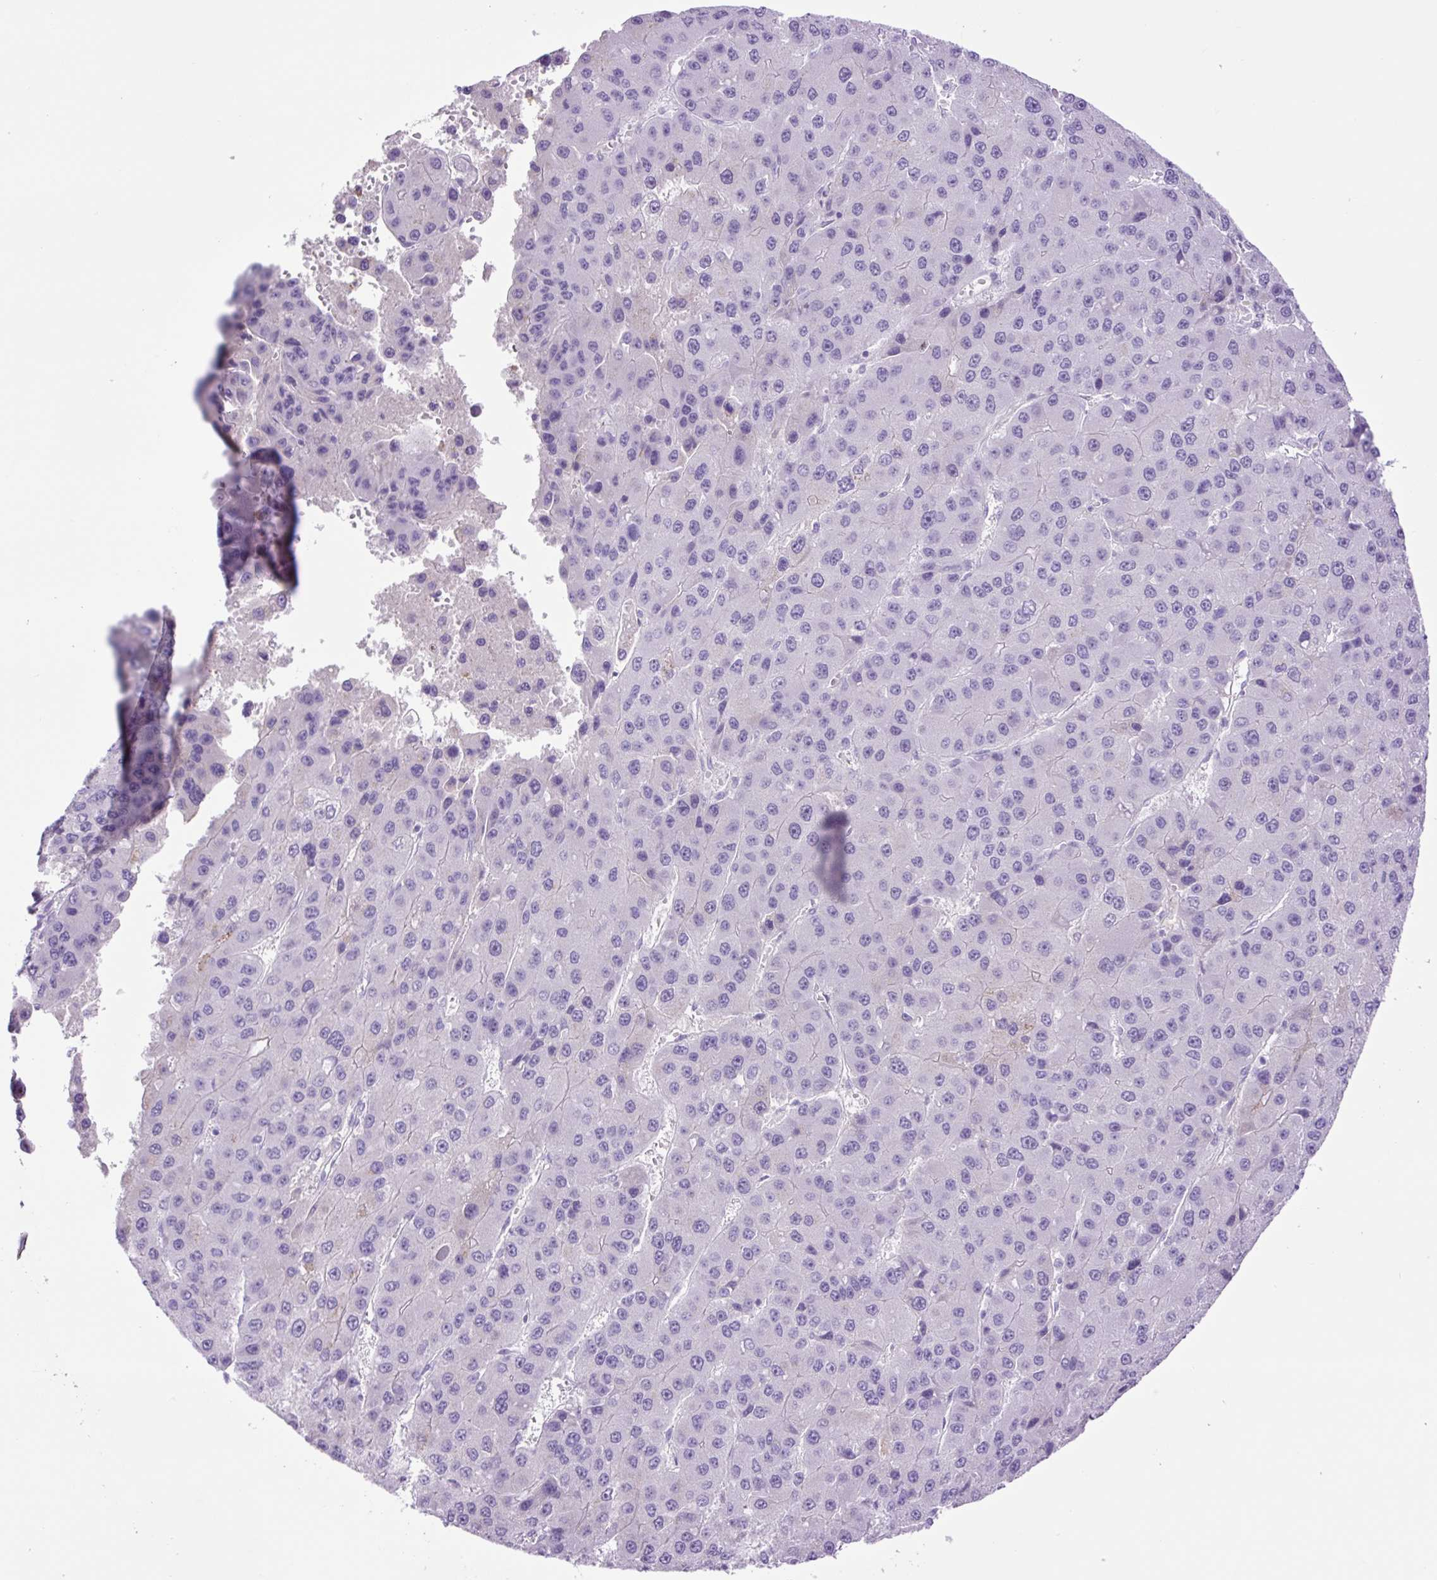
{"staining": {"intensity": "negative", "quantity": "none", "location": "none"}, "tissue": "liver cancer", "cell_type": "Tumor cells", "image_type": "cancer", "snomed": [{"axis": "morphology", "description": "Carcinoma, Hepatocellular, NOS"}, {"axis": "topography", "description": "Liver"}], "caption": "A high-resolution micrograph shows IHC staining of hepatocellular carcinoma (liver), which exhibits no significant positivity in tumor cells. Nuclei are stained in blue.", "gene": "MFSD3", "patient": {"sex": "female", "age": 73}}